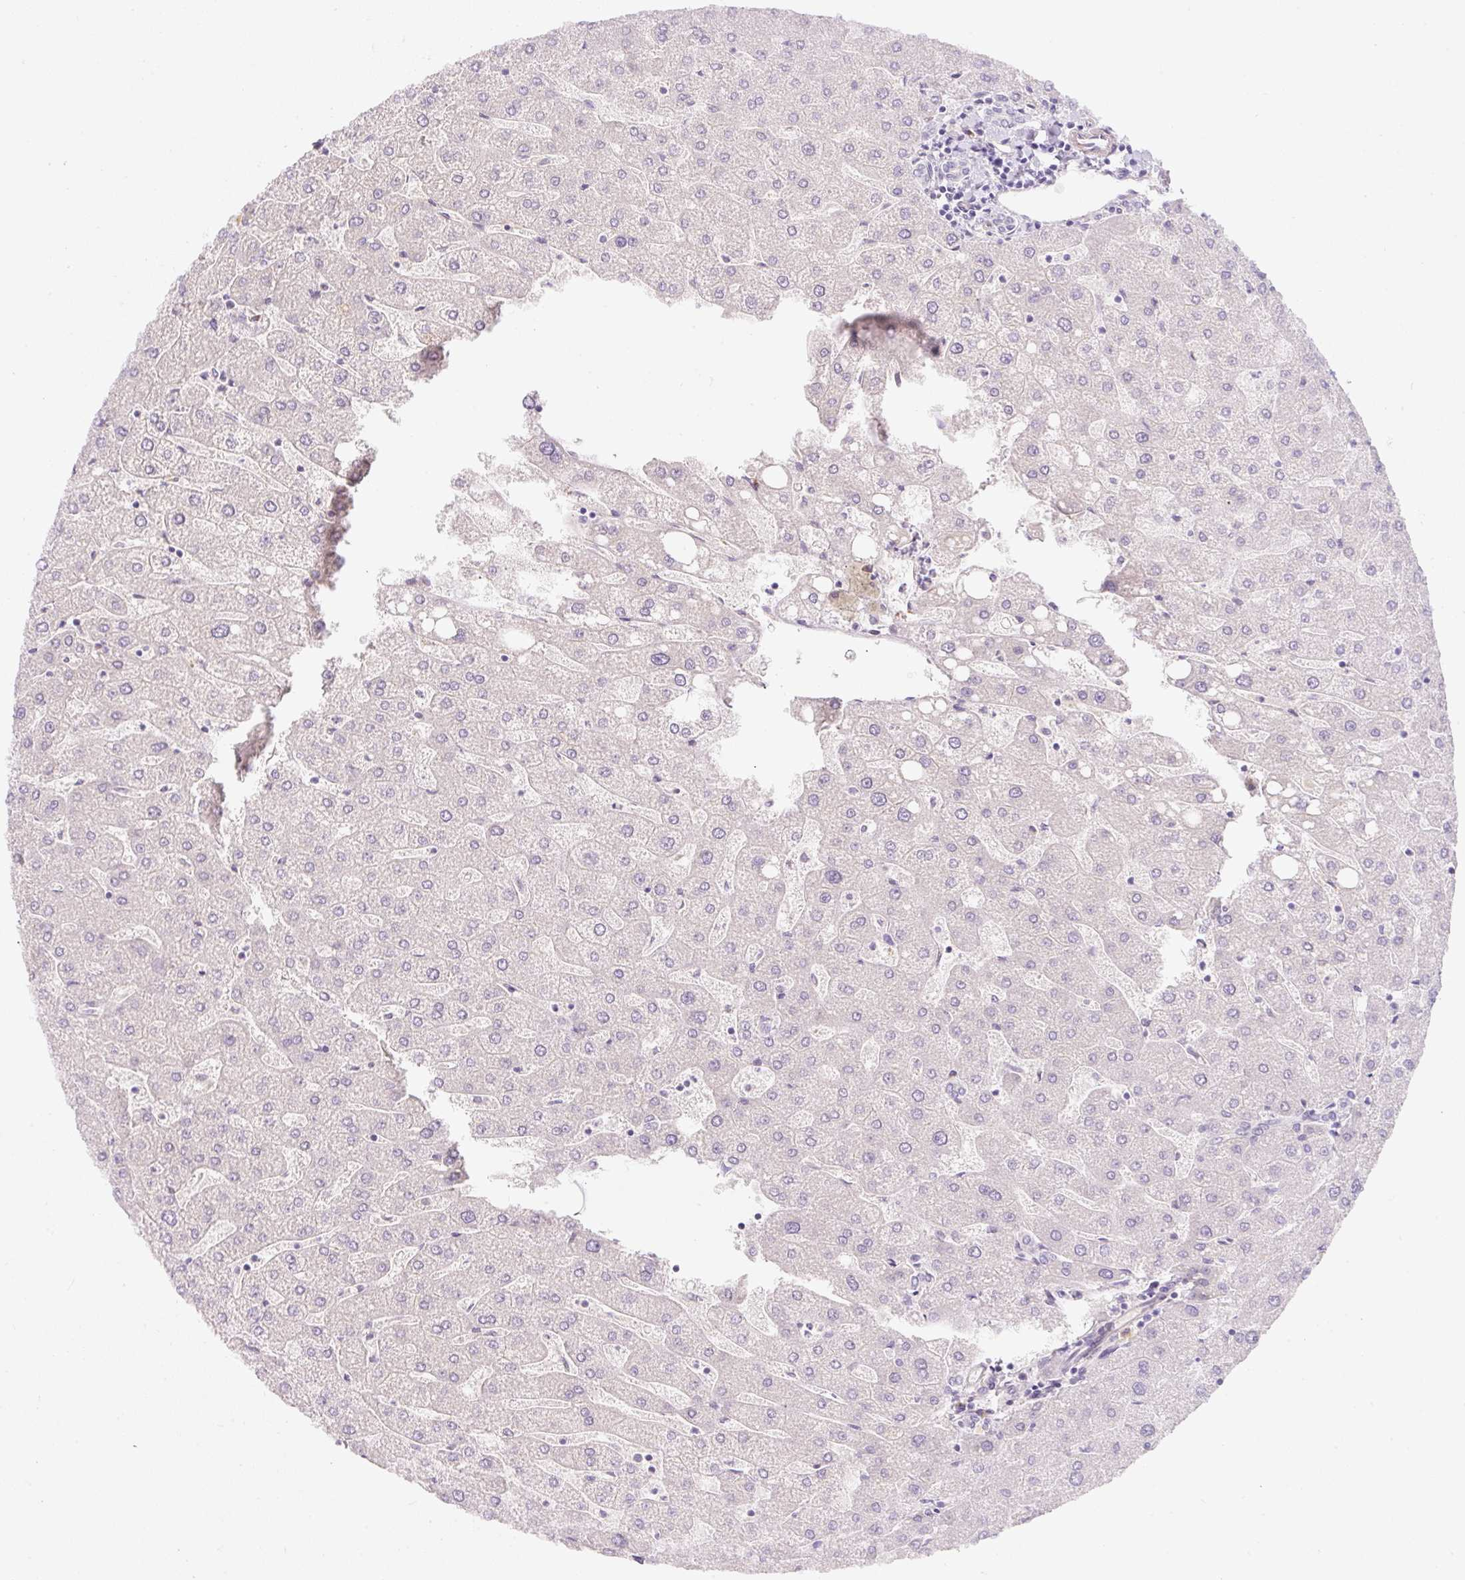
{"staining": {"intensity": "negative", "quantity": "none", "location": "none"}, "tissue": "liver", "cell_type": "Cholangiocytes", "image_type": "normal", "snomed": [{"axis": "morphology", "description": "Normal tissue, NOS"}, {"axis": "topography", "description": "Liver"}], "caption": "Cholangiocytes are negative for brown protein staining in normal liver. The staining was performed using DAB to visualize the protein expression in brown, while the nuclei were stained in blue with hematoxylin (Magnification: 20x).", "gene": "NBPF11", "patient": {"sex": "male", "age": 67}}